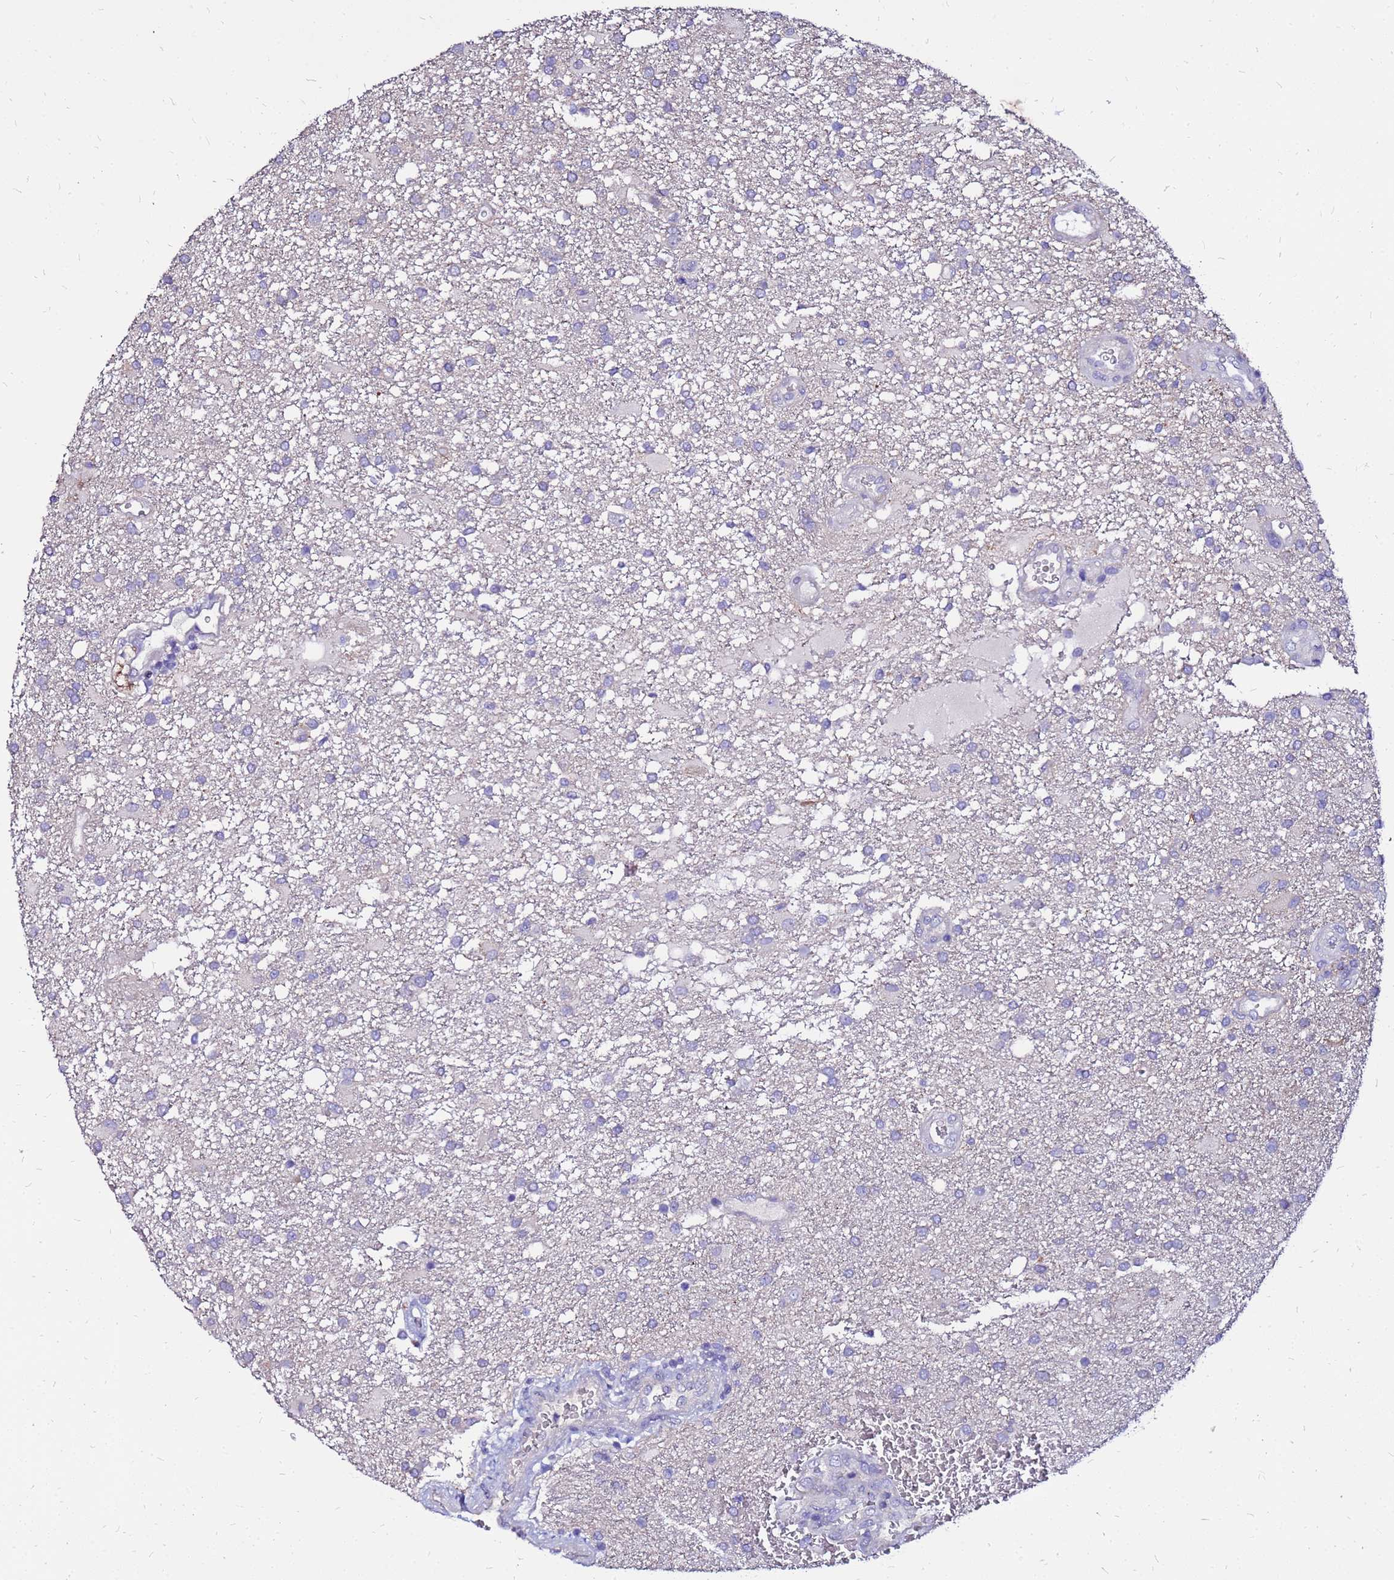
{"staining": {"intensity": "negative", "quantity": "none", "location": "none"}, "tissue": "glioma", "cell_type": "Tumor cells", "image_type": "cancer", "snomed": [{"axis": "morphology", "description": "Glioma, malignant, Low grade"}, {"axis": "topography", "description": "Brain"}], "caption": "This is a micrograph of immunohistochemistry (IHC) staining of malignant low-grade glioma, which shows no positivity in tumor cells. (Immunohistochemistry (ihc), brightfield microscopy, high magnification).", "gene": "ARHGEF5", "patient": {"sex": "male", "age": 66}}